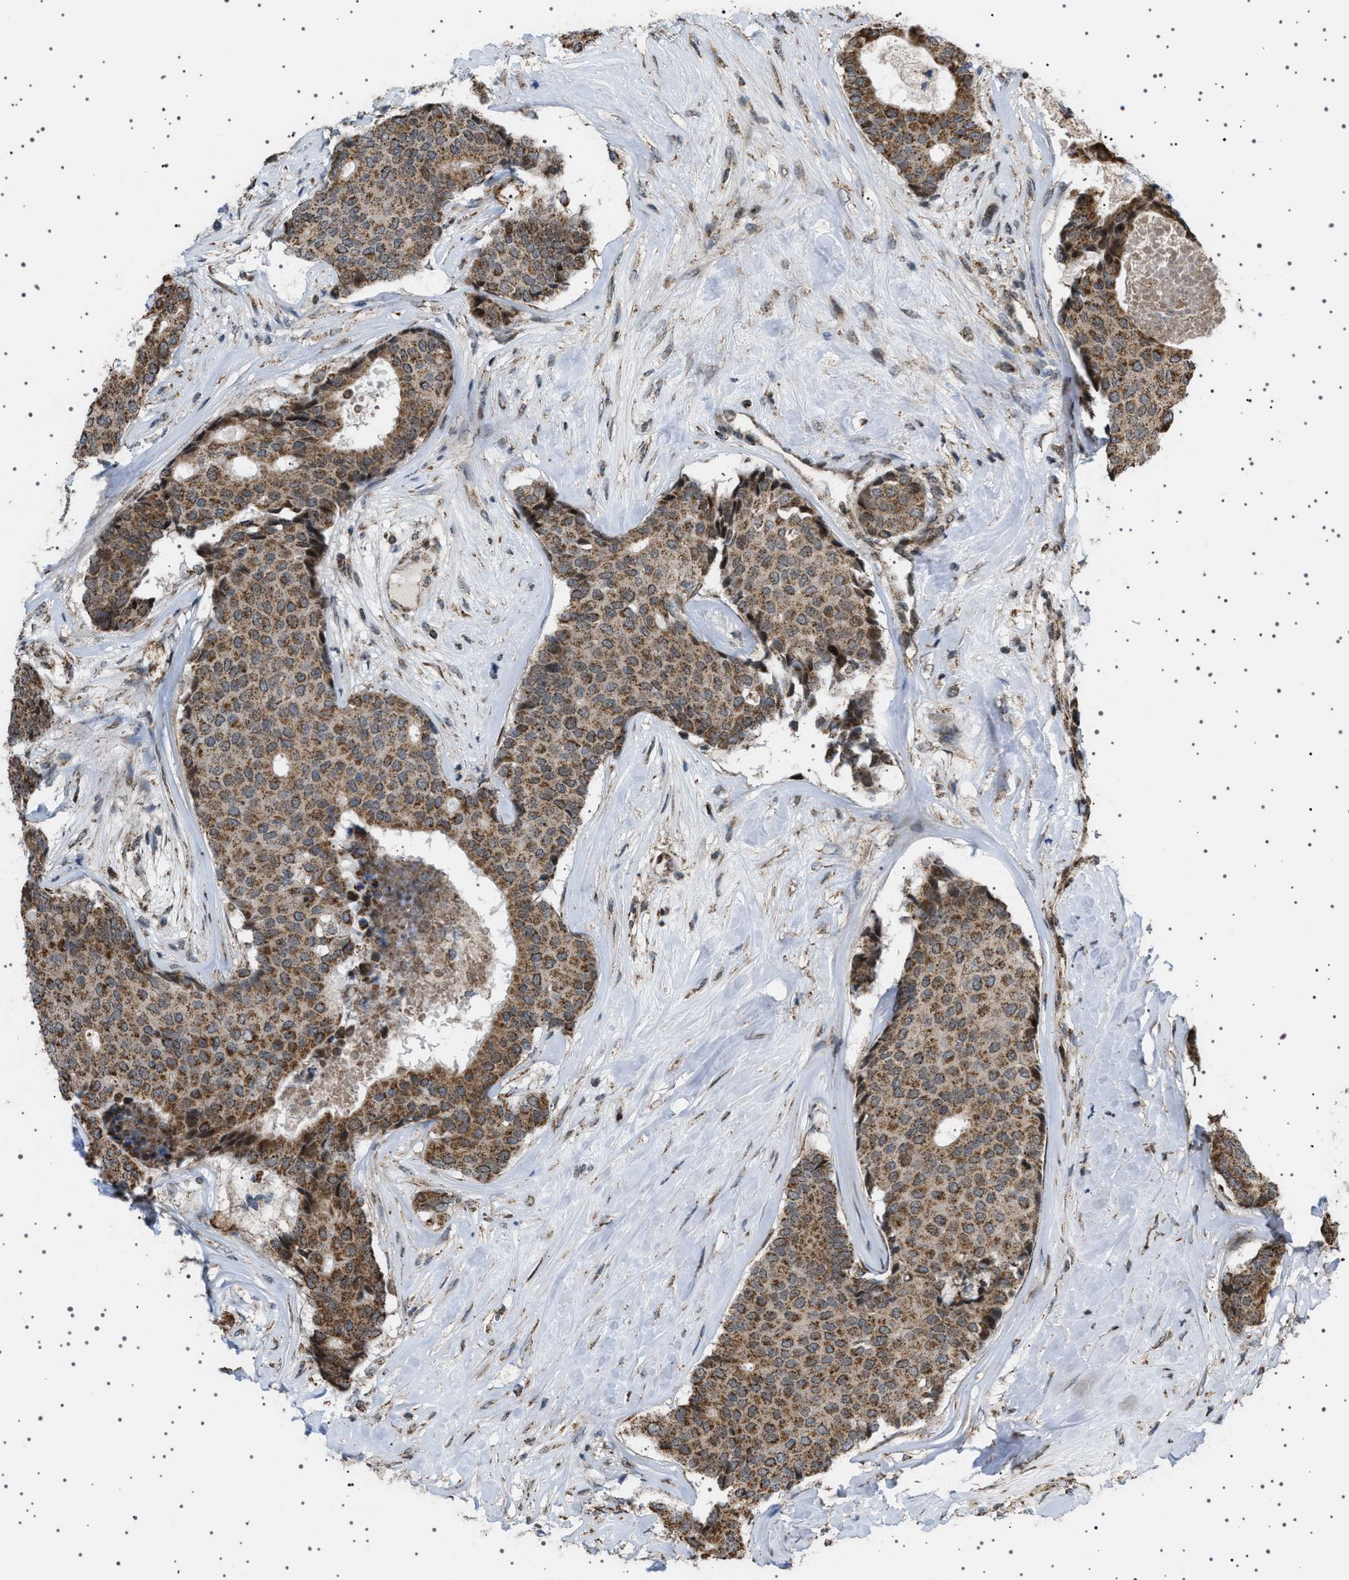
{"staining": {"intensity": "moderate", "quantity": ">75%", "location": "cytoplasmic/membranous"}, "tissue": "breast cancer", "cell_type": "Tumor cells", "image_type": "cancer", "snomed": [{"axis": "morphology", "description": "Duct carcinoma"}, {"axis": "topography", "description": "Breast"}], "caption": "This histopathology image reveals breast cancer stained with immunohistochemistry to label a protein in brown. The cytoplasmic/membranous of tumor cells show moderate positivity for the protein. Nuclei are counter-stained blue.", "gene": "MELK", "patient": {"sex": "female", "age": 75}}